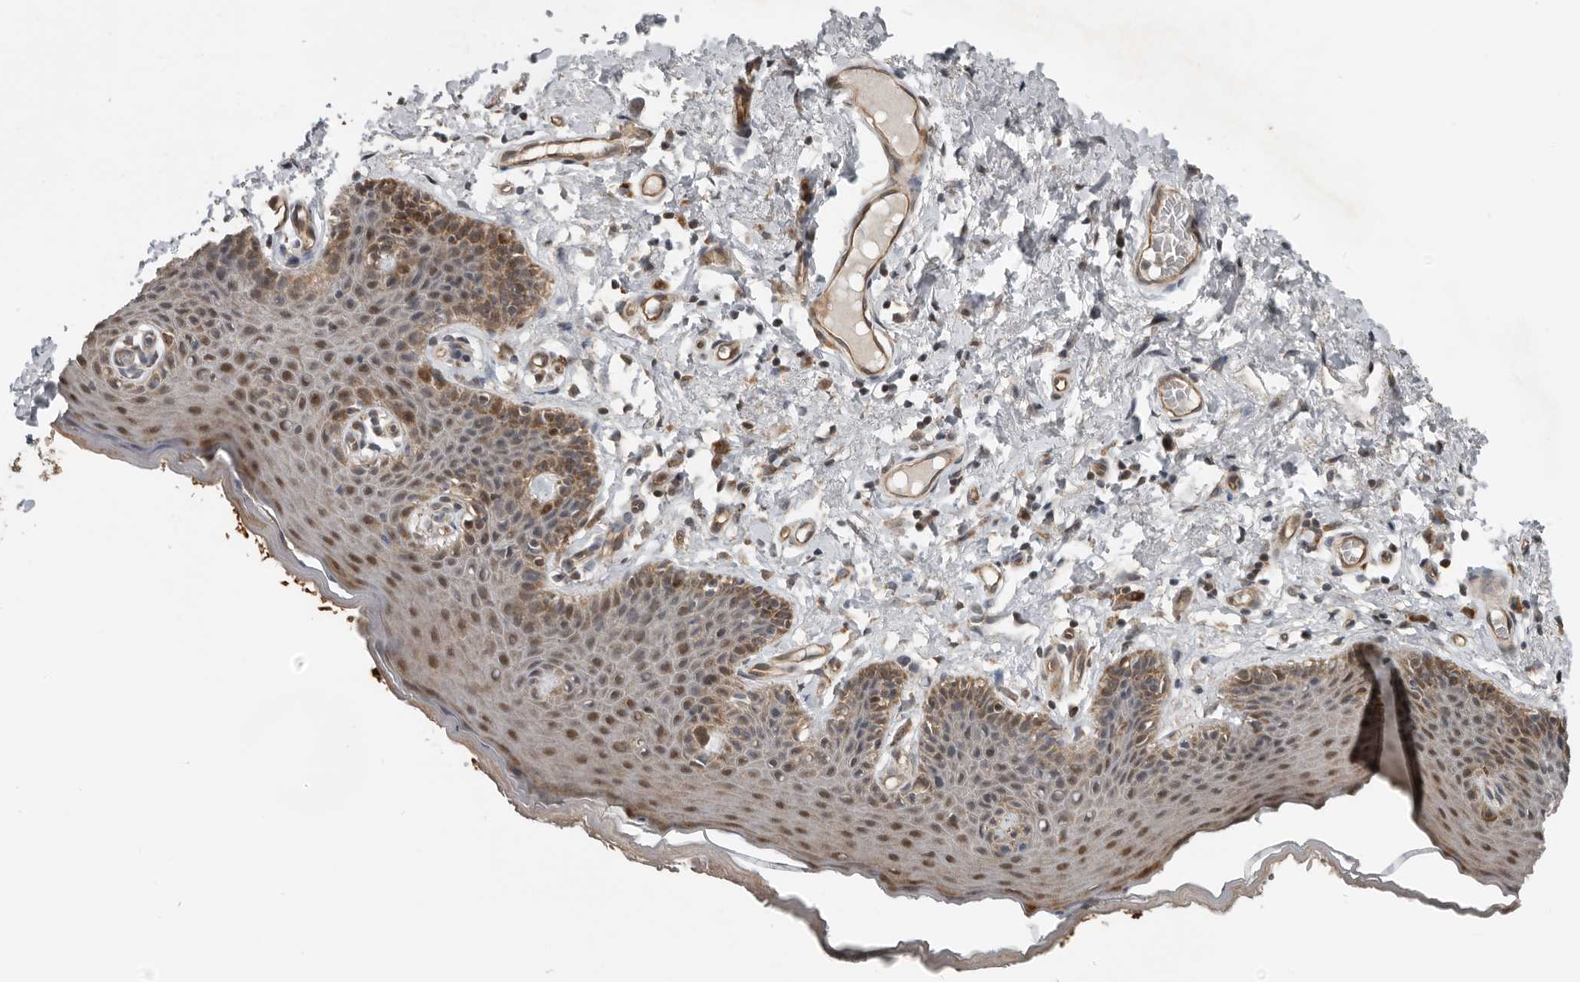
{"staining": {"intensity": "moderate", "quantity": "25%-75%", "location": "cytoplasmic/membranous,nuclear"}, "tissue": "skin", "cell_type": "Epidermal cells", "image_type": "normal", "snomed": [{"axis": "morphology", "description": "Normal tissue, NOS"}, {"axis": "topography", "description": "Vulva"}], "caption": "Immunohistochemical staining of normal human skin reveals medium levels of moderate cytoplasmic/membranous,nuclear staining in about 25%-75% of epidermal cells. (DAB (3,3'-diaminobenzidine) IHC with brightfield microscopy, high magnification).", "gene": "YOD1", "patient": {"sex": "female", "age": 66}}